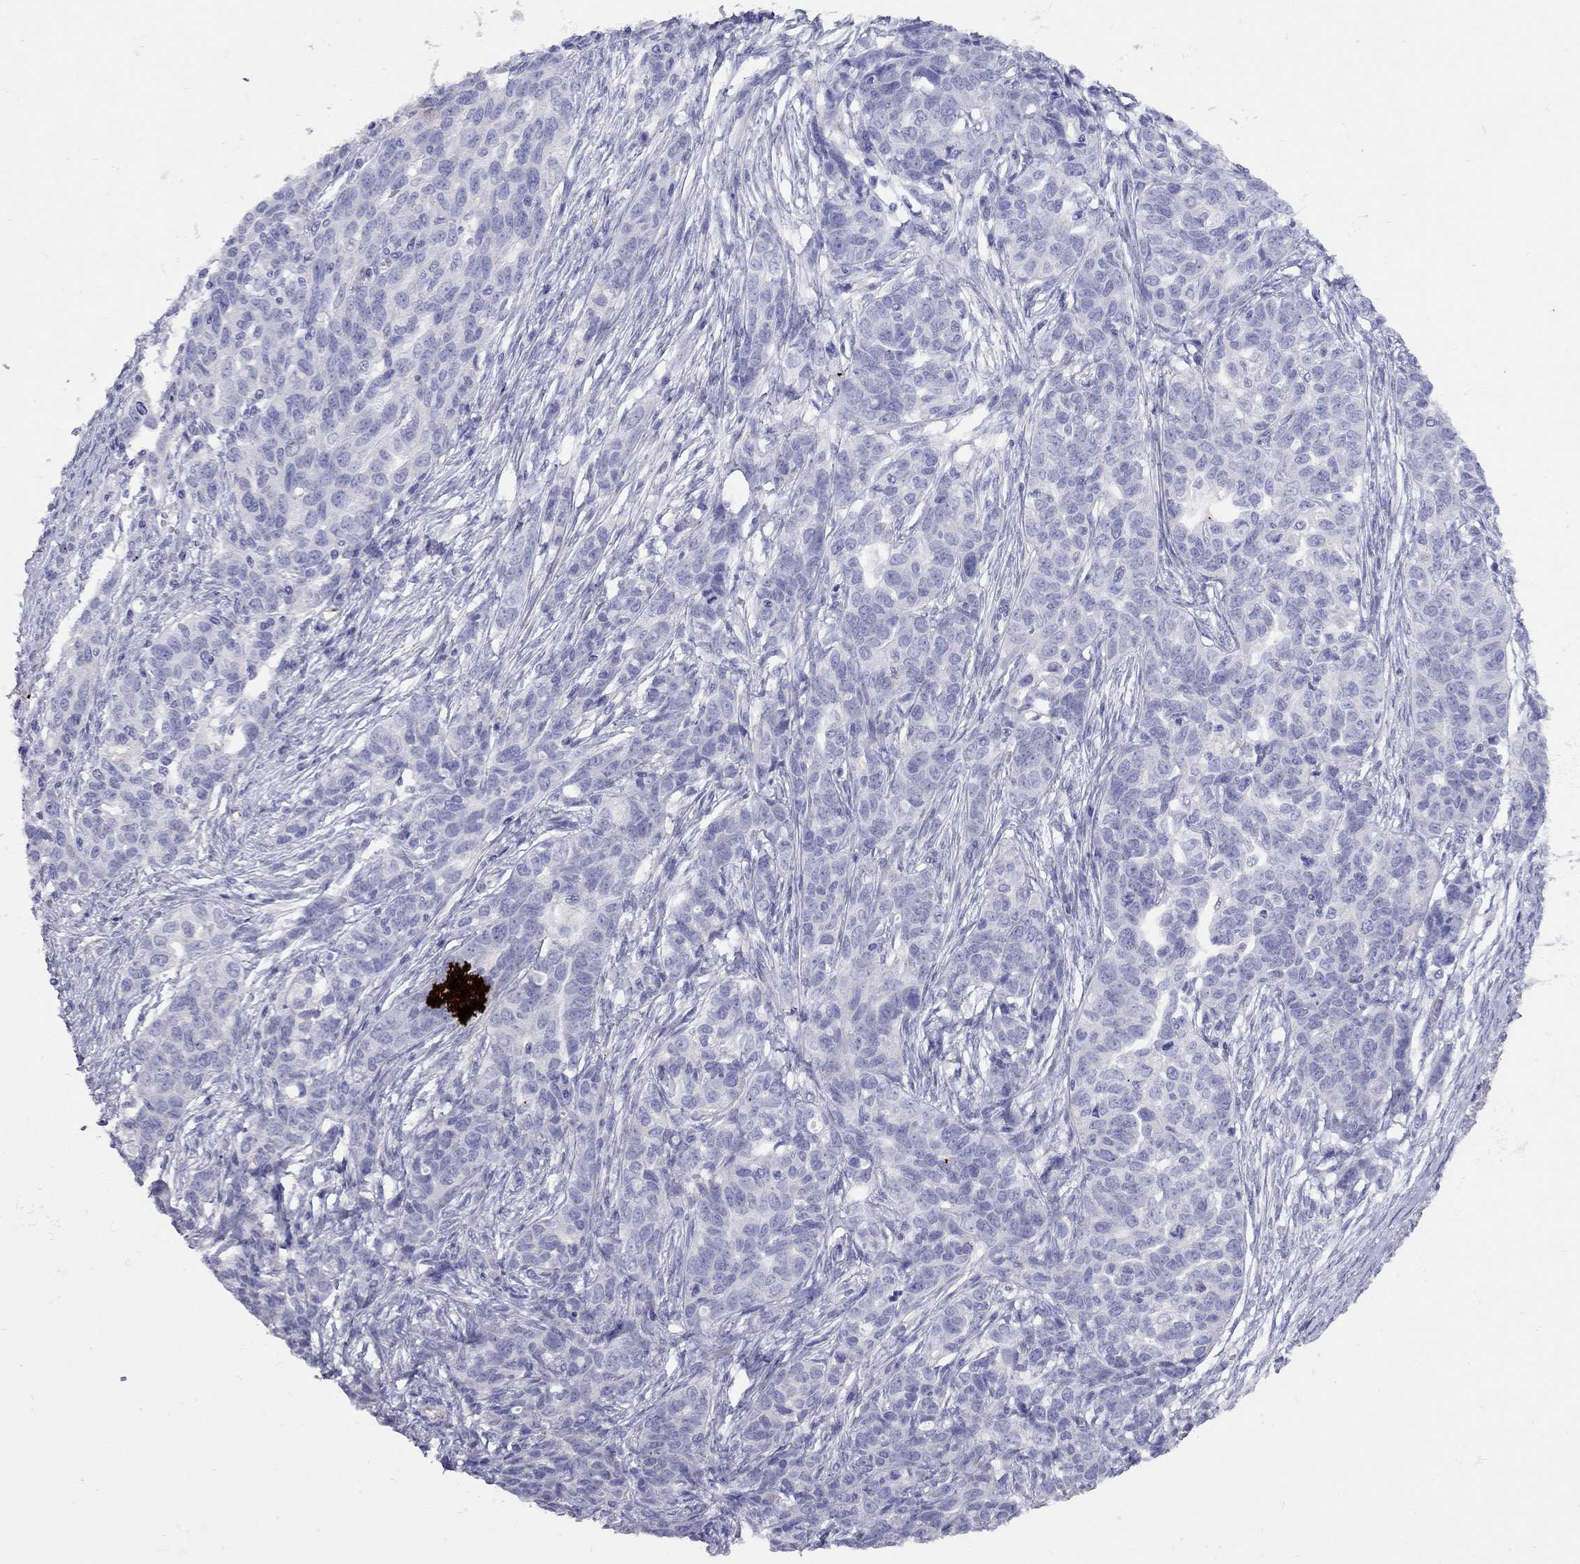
{"staining": {"intensity": "negative", "quantity": "none", "location": "none"}, "tissue": "ovarian cancer", "cell_type": "Tumor cells", "image_type": "cancer", "snomed": [{"axis": "morphology", "description": "Cystadenocarcinoma, serous, NOS"}, {"axis": "topography", "description": "Ovary"}], "caption": "An immunohistochemistry (IHC) image of ovarian cancer (serous cystadenocarcinoma) is shown. There is no staining in tumor cells of ovarian cancer (serous cystadenocarcinoma). (DAB (3,3'-diaminobenzidine) immunohistochemistry, high magnification).", "gene": "SPINT4", "patient": {"sex": "female", "age": 71}}